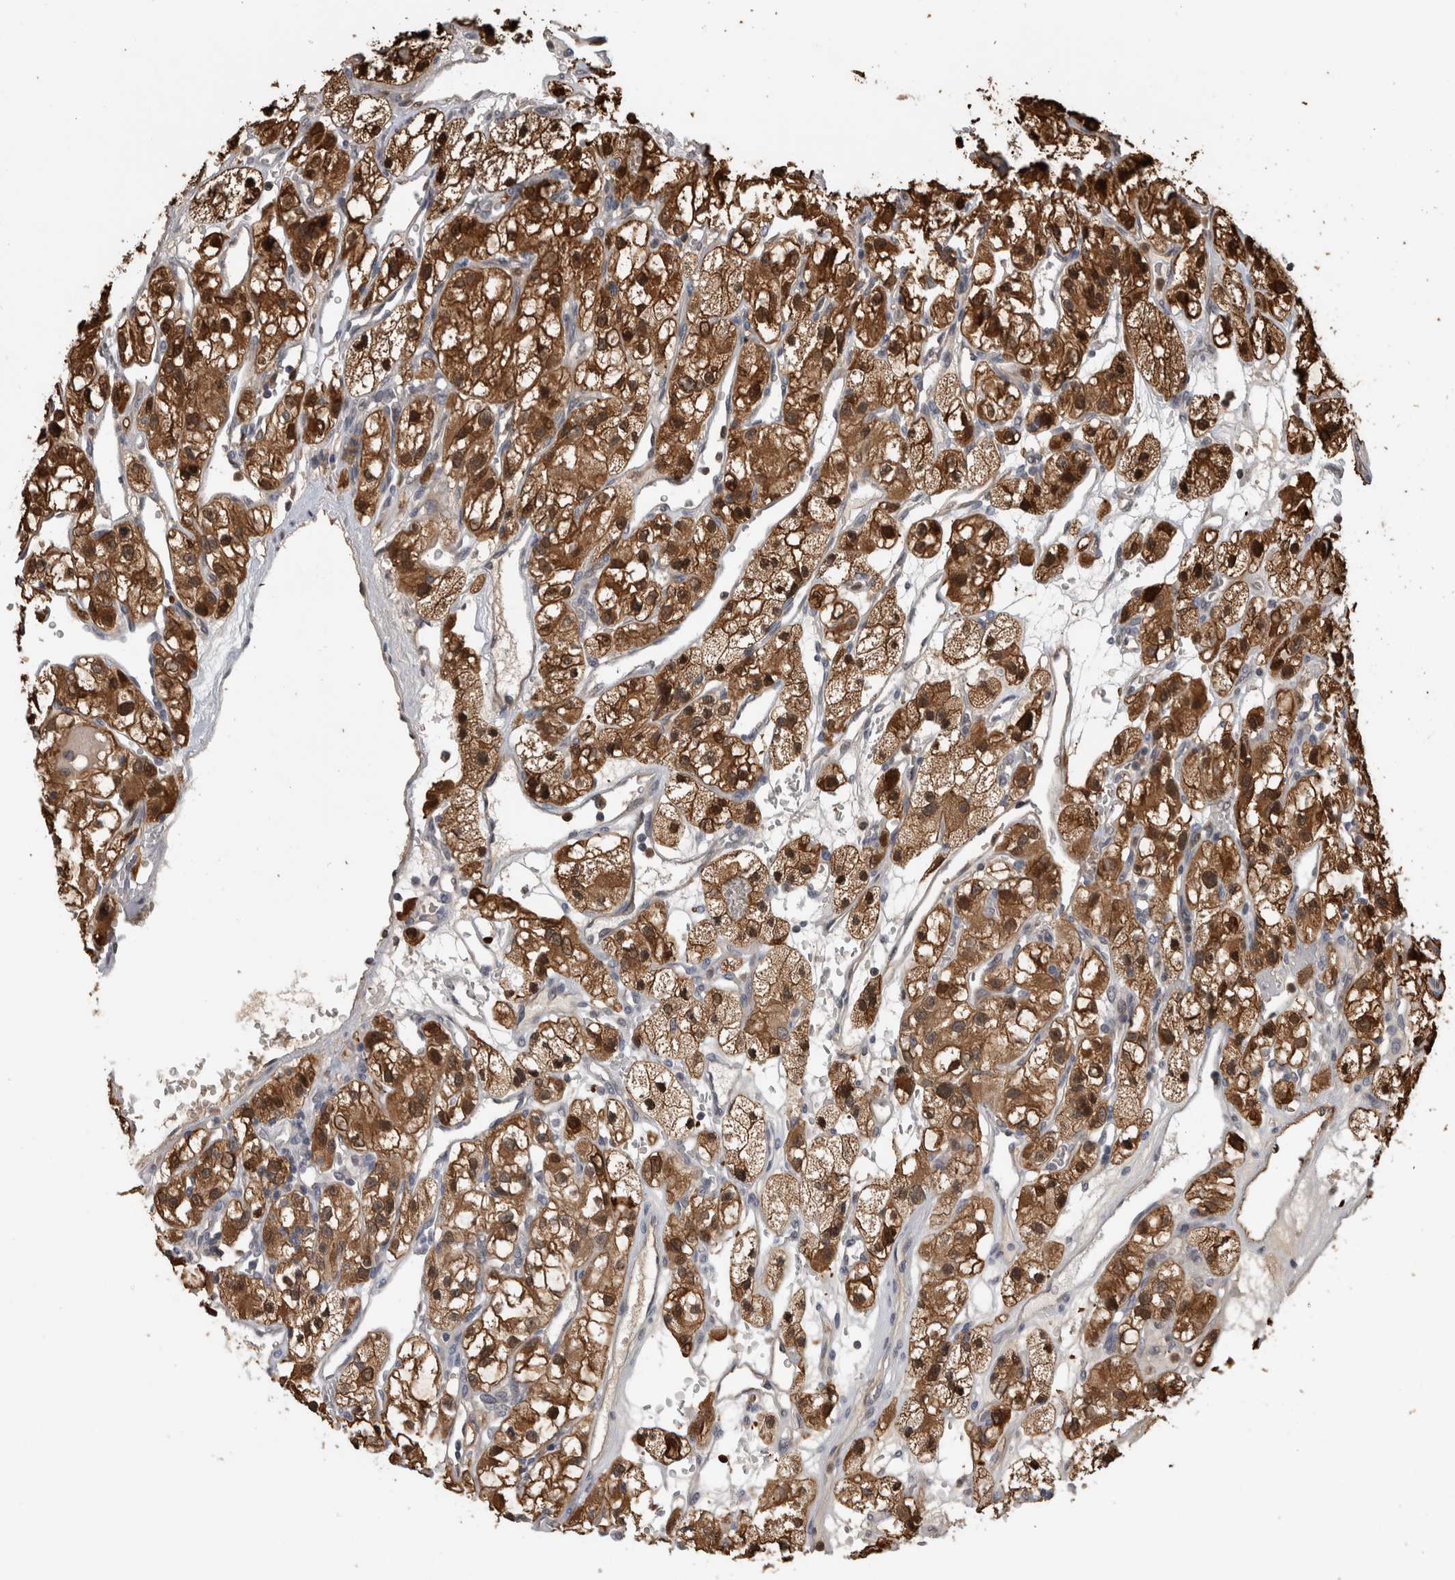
{"staining": {"intensity": "strong", "quantity": ">75%", "location": "cytoplasmic/membranous,nuclear"}, "tissue": "renal cancer", "cell_type": "Tumor cells", "image_type": "cancer", "snomed": [{"axis": "morphology", "description": "Adenocarcinoma, NOS"}, {"axis": "topography", "description": "Kidney"}], "caption": "A brown stain labels strong cytoplasmic/membranous and nuclear staining of a protein in human renal cancer tumor cells. (Brightfield microscopy of DAB IHC at high magnification).", "gene": "USH1G", "patient": {"sex": "female", "age": 57}}